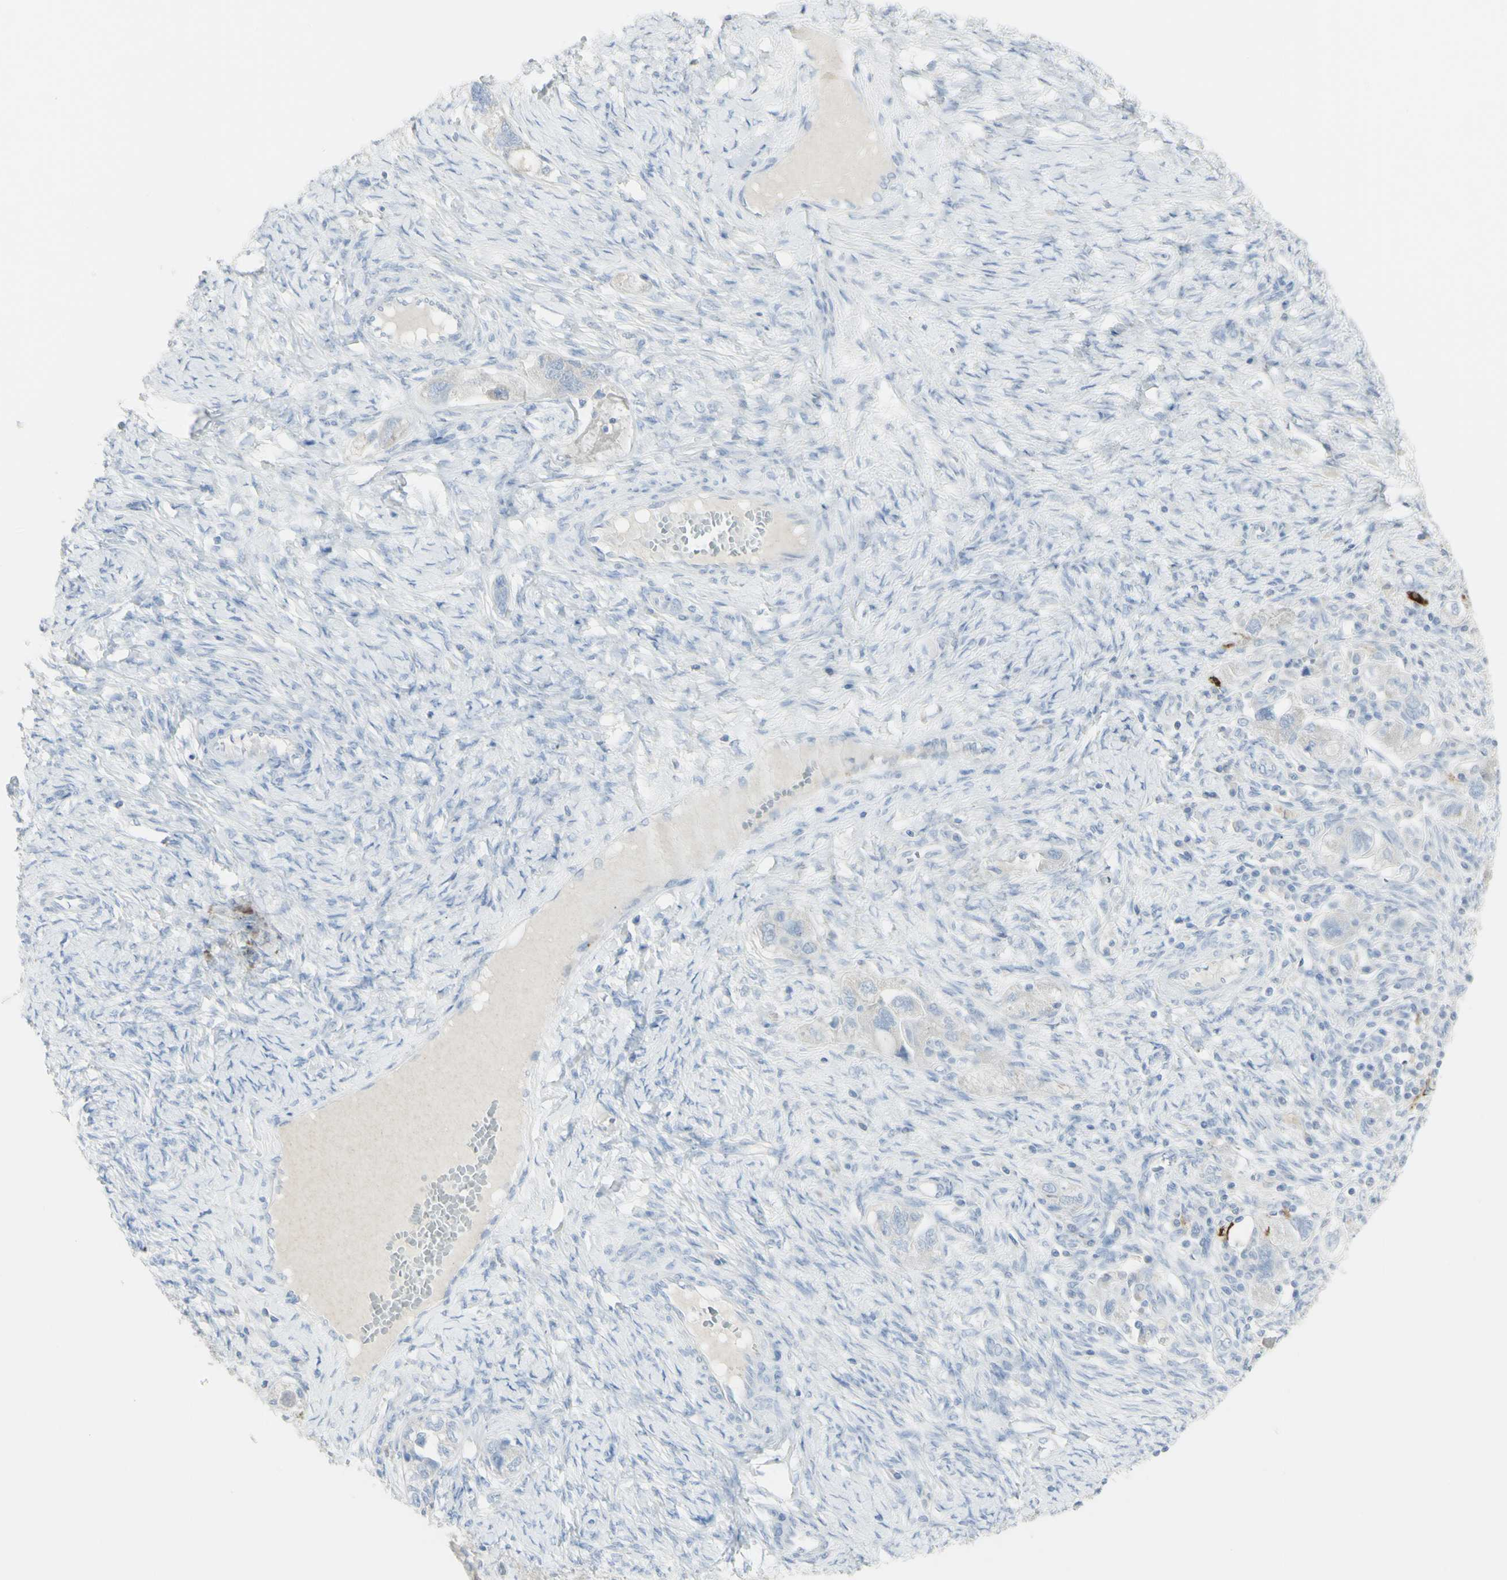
{"staining": {"intensity": "weak", "quantity": "<25%", "location": "cytoplasmic/membranous"}, "tissue": "ovarian cancer", "cell_type": "Tumor cells", "image_type": "cancer", "snomed": [{"axis": "morphology", "description": "Carcinoma, NOS"}, {"axis": "morphology", "description": "Cystadenocarcinoma, serous, NOS"}, {"axis": "topography", "description": "Ovary"}], "caption": "A photomicrograph of ovarian cancer (carcinoma) stained for a protein demonstrates no brown staining in tumor cells.", "gene": "CD207", "patient": {"sex": "female", "age": 69}}